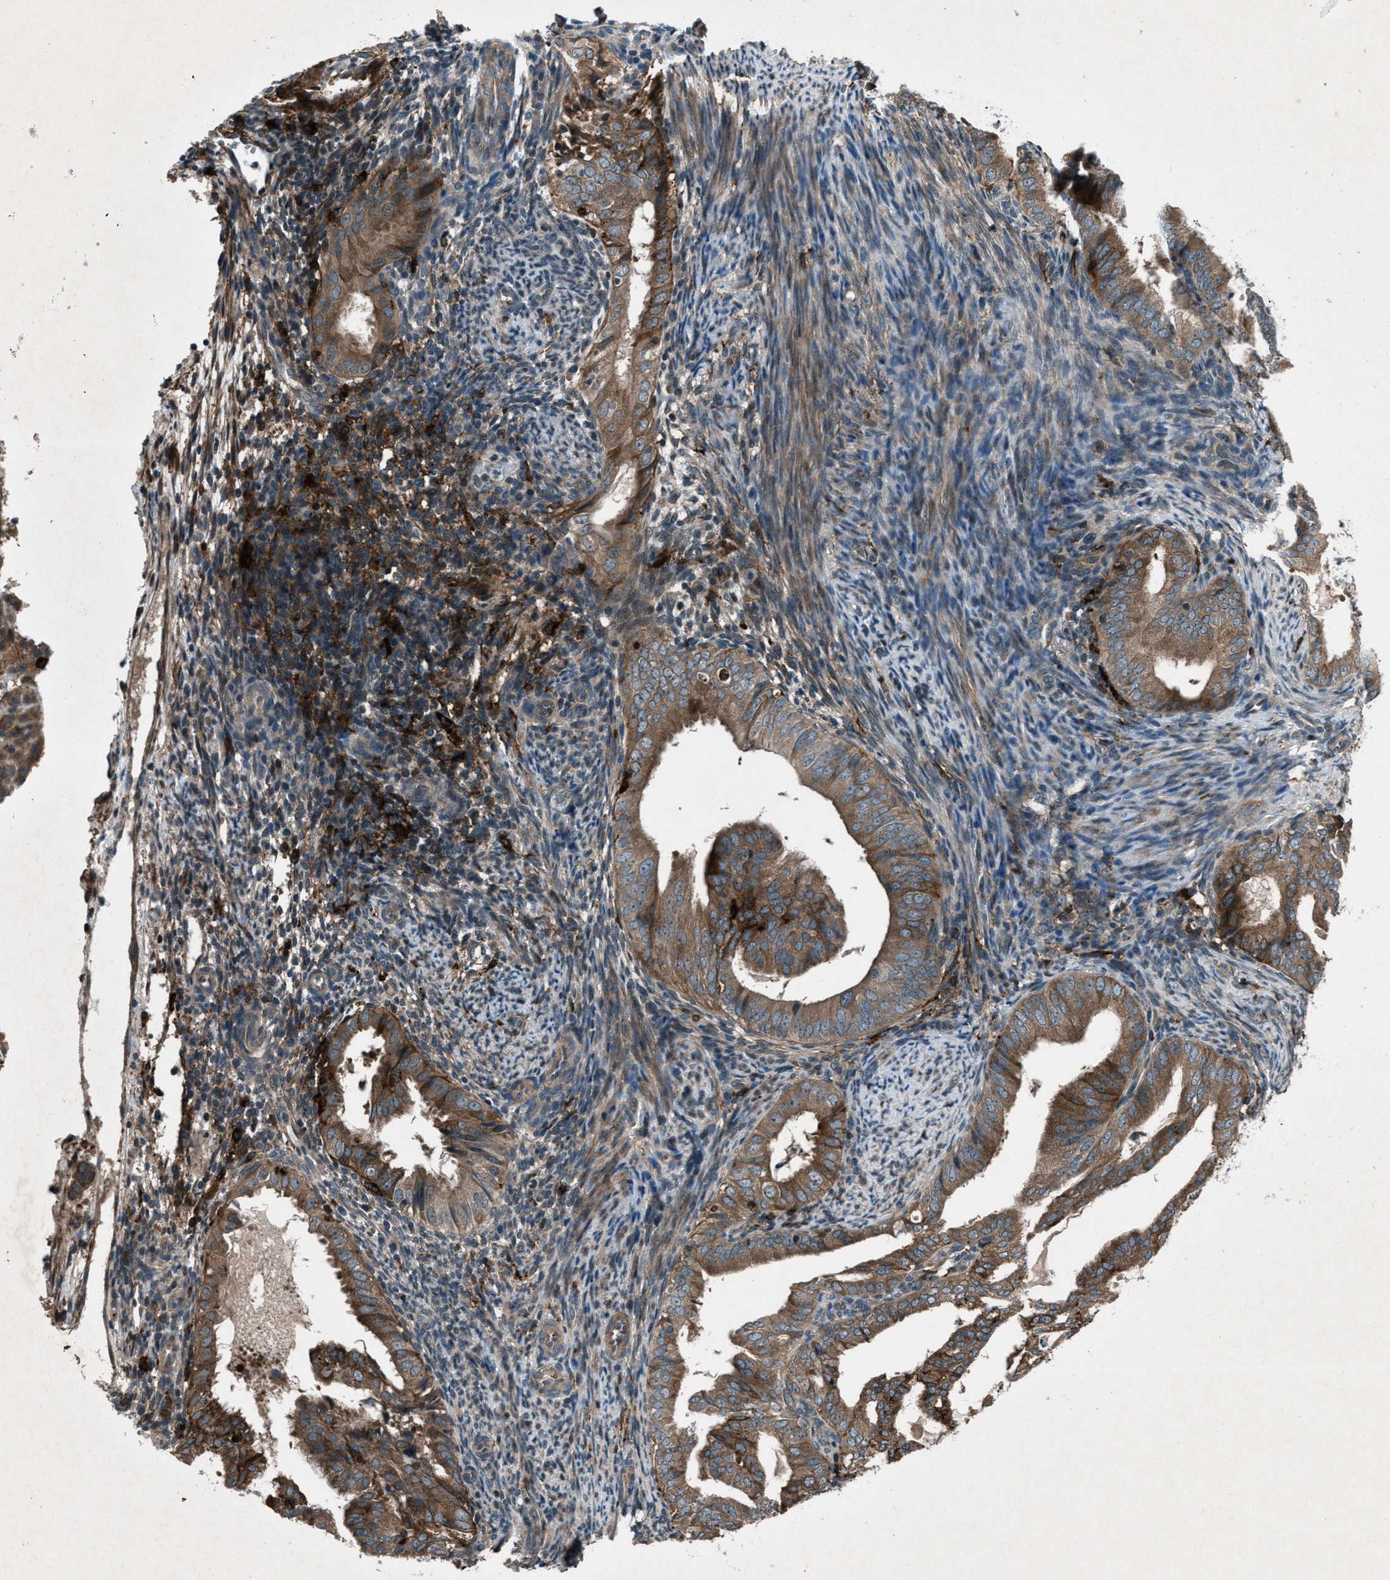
{"staining": {"intensity": "moderate", "quantity": ">75%", "location": "cytoplasmic/membranous"}, "tissue": "endometrial cancer", "cell_type": "Tumor cells", "image_type": "cancer", "snomed": [{"axis": "morphology", "description": "Adenocarcinoma, NOS"}, {"axis": "topography", "description": "Endometrium"}], "caption": "High-power microscopy captured an immunohistochemistry (IHC) image of adenocarcinoma (endometrial), revealing moderate cytoplasmic/membranous expression in approximately >75% of tumor cells.", "gene": "EPSTI1", "patient": {"sex": "female", "age": 58}}